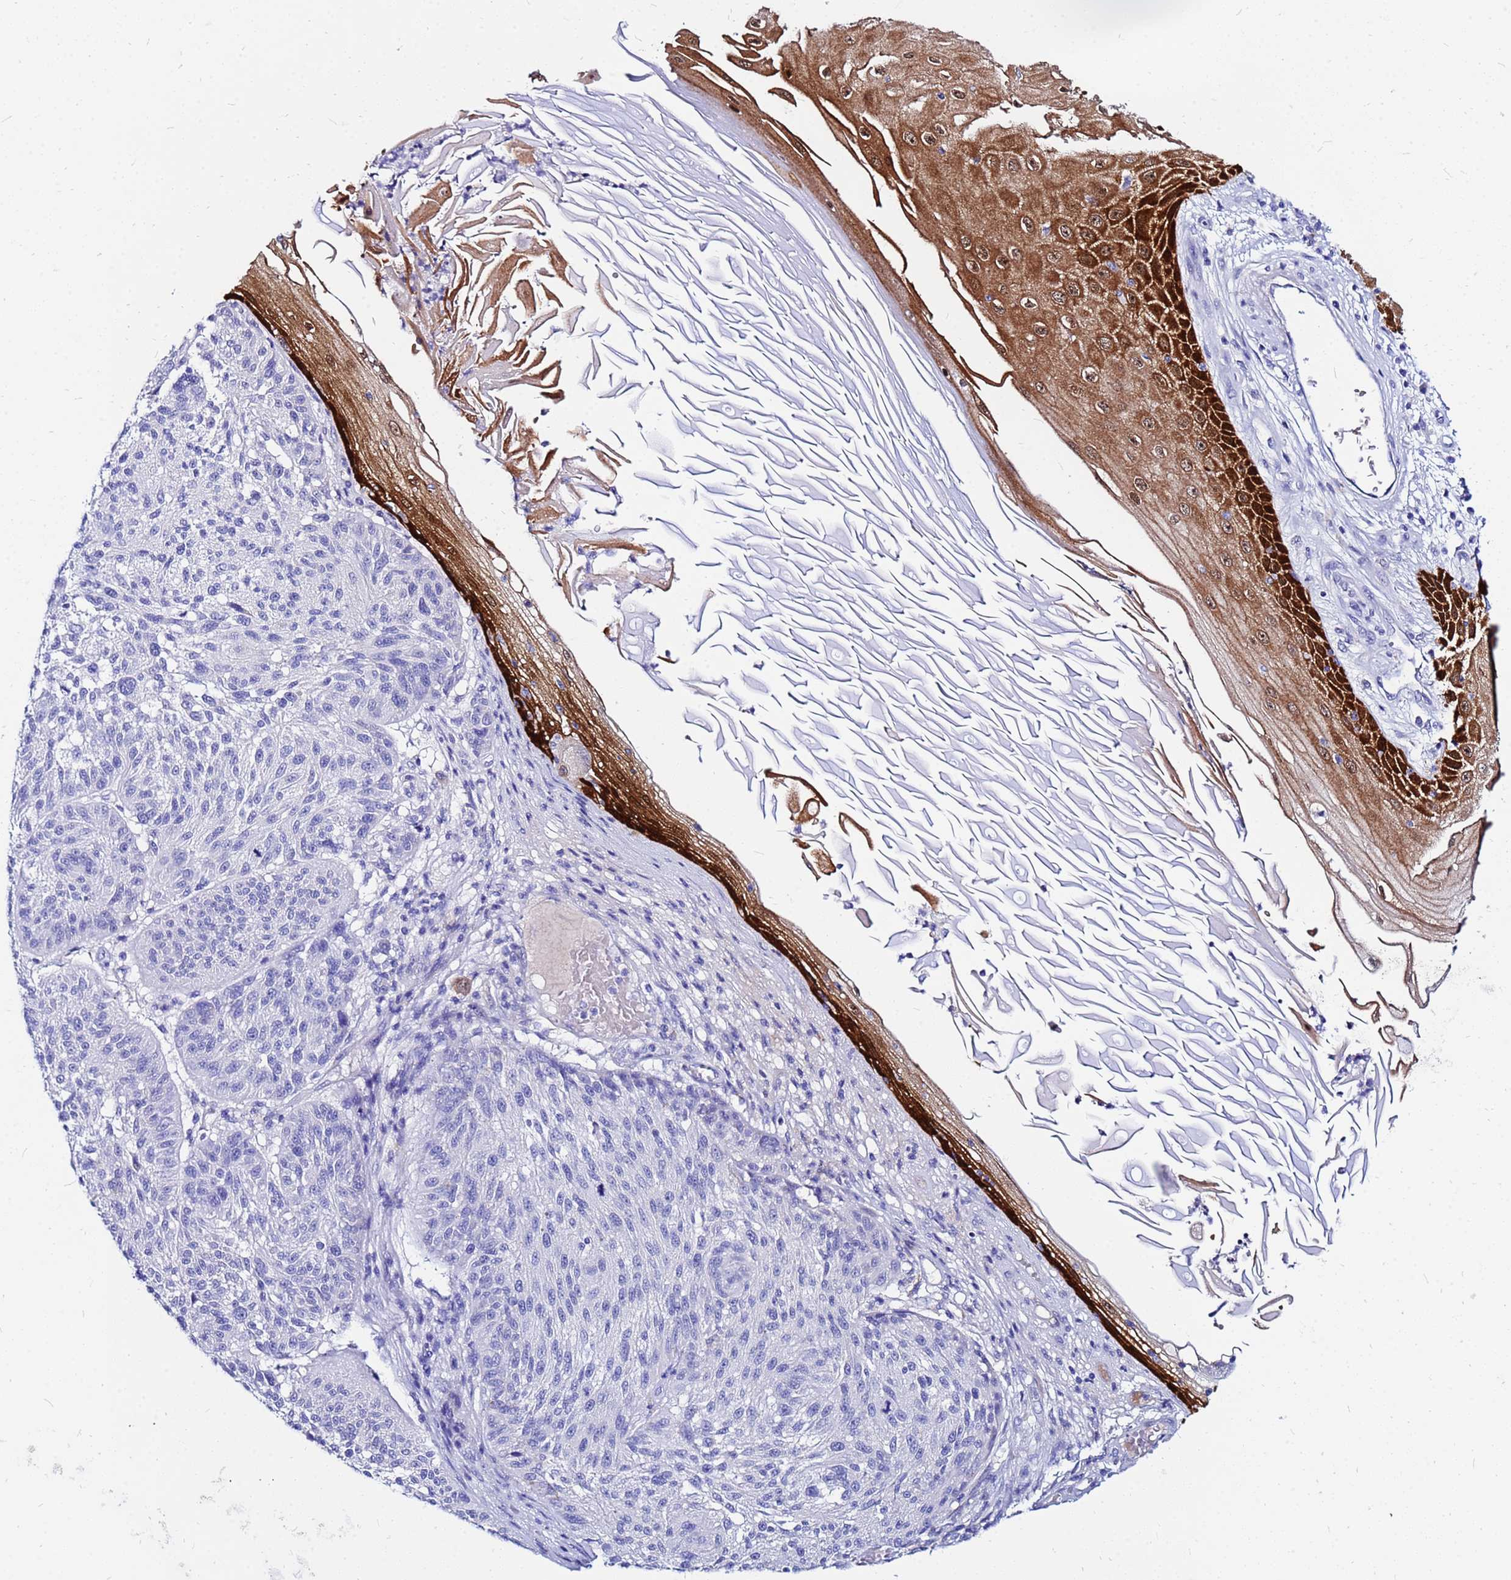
{"staining": {"intensity": "negative", "quantity": "none", "location": "none"}, "tissue": "melanoma", "cell_type": "Tumor cells", "image_type": "cancer", "snomed": [{"axis": "morphology", "description": "Malignant melanoma, NOS"}, {"axis": "topography", "description": "Skin"}], "caption": "This is a photomicrograph of immunohistochemistry staining of melanoma, which shows no expression in tumor cells.", "gene": "PPP1R14C", "patient": {"sex": "male", "age": 53}}